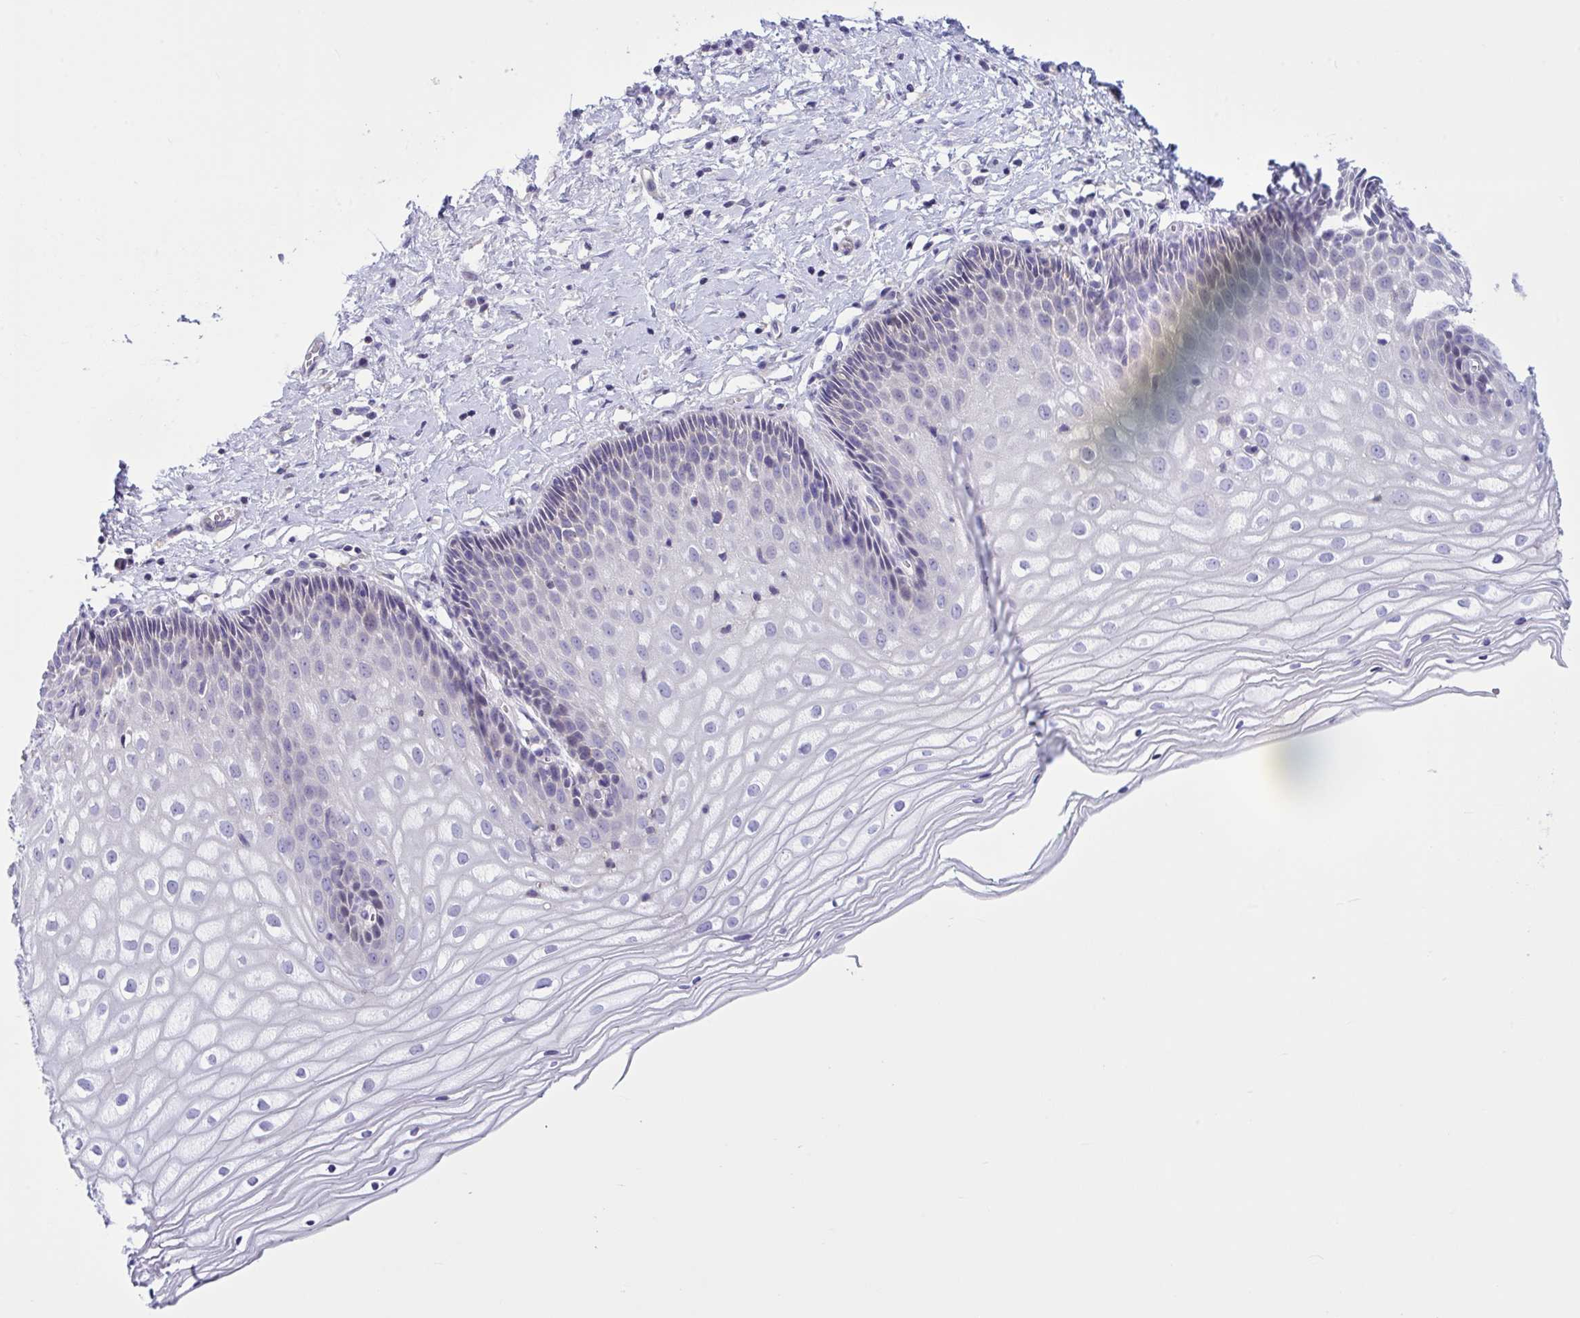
{"staining": {"intensity": "weak", "quantity": "<25%", "location": "cytoplasmic/membranous"}, "tissue": "cervix", "cell_type": "Glandular cells", "image_type": "normal", "snomed": [{"axis": "morphology", "description": "Normal tissue, NOS"}, {"axis": "topography", "description": "Cervix"}], "caption": "An image of cervix stained for a protein reveals no brown staining in glandular cells. (DAB (3,3'-diaminobenzidine) immunohistochemistry (IHC), high magnification).", "gene": "WDR97", "patient": {"sex": "female", "age": 36}}